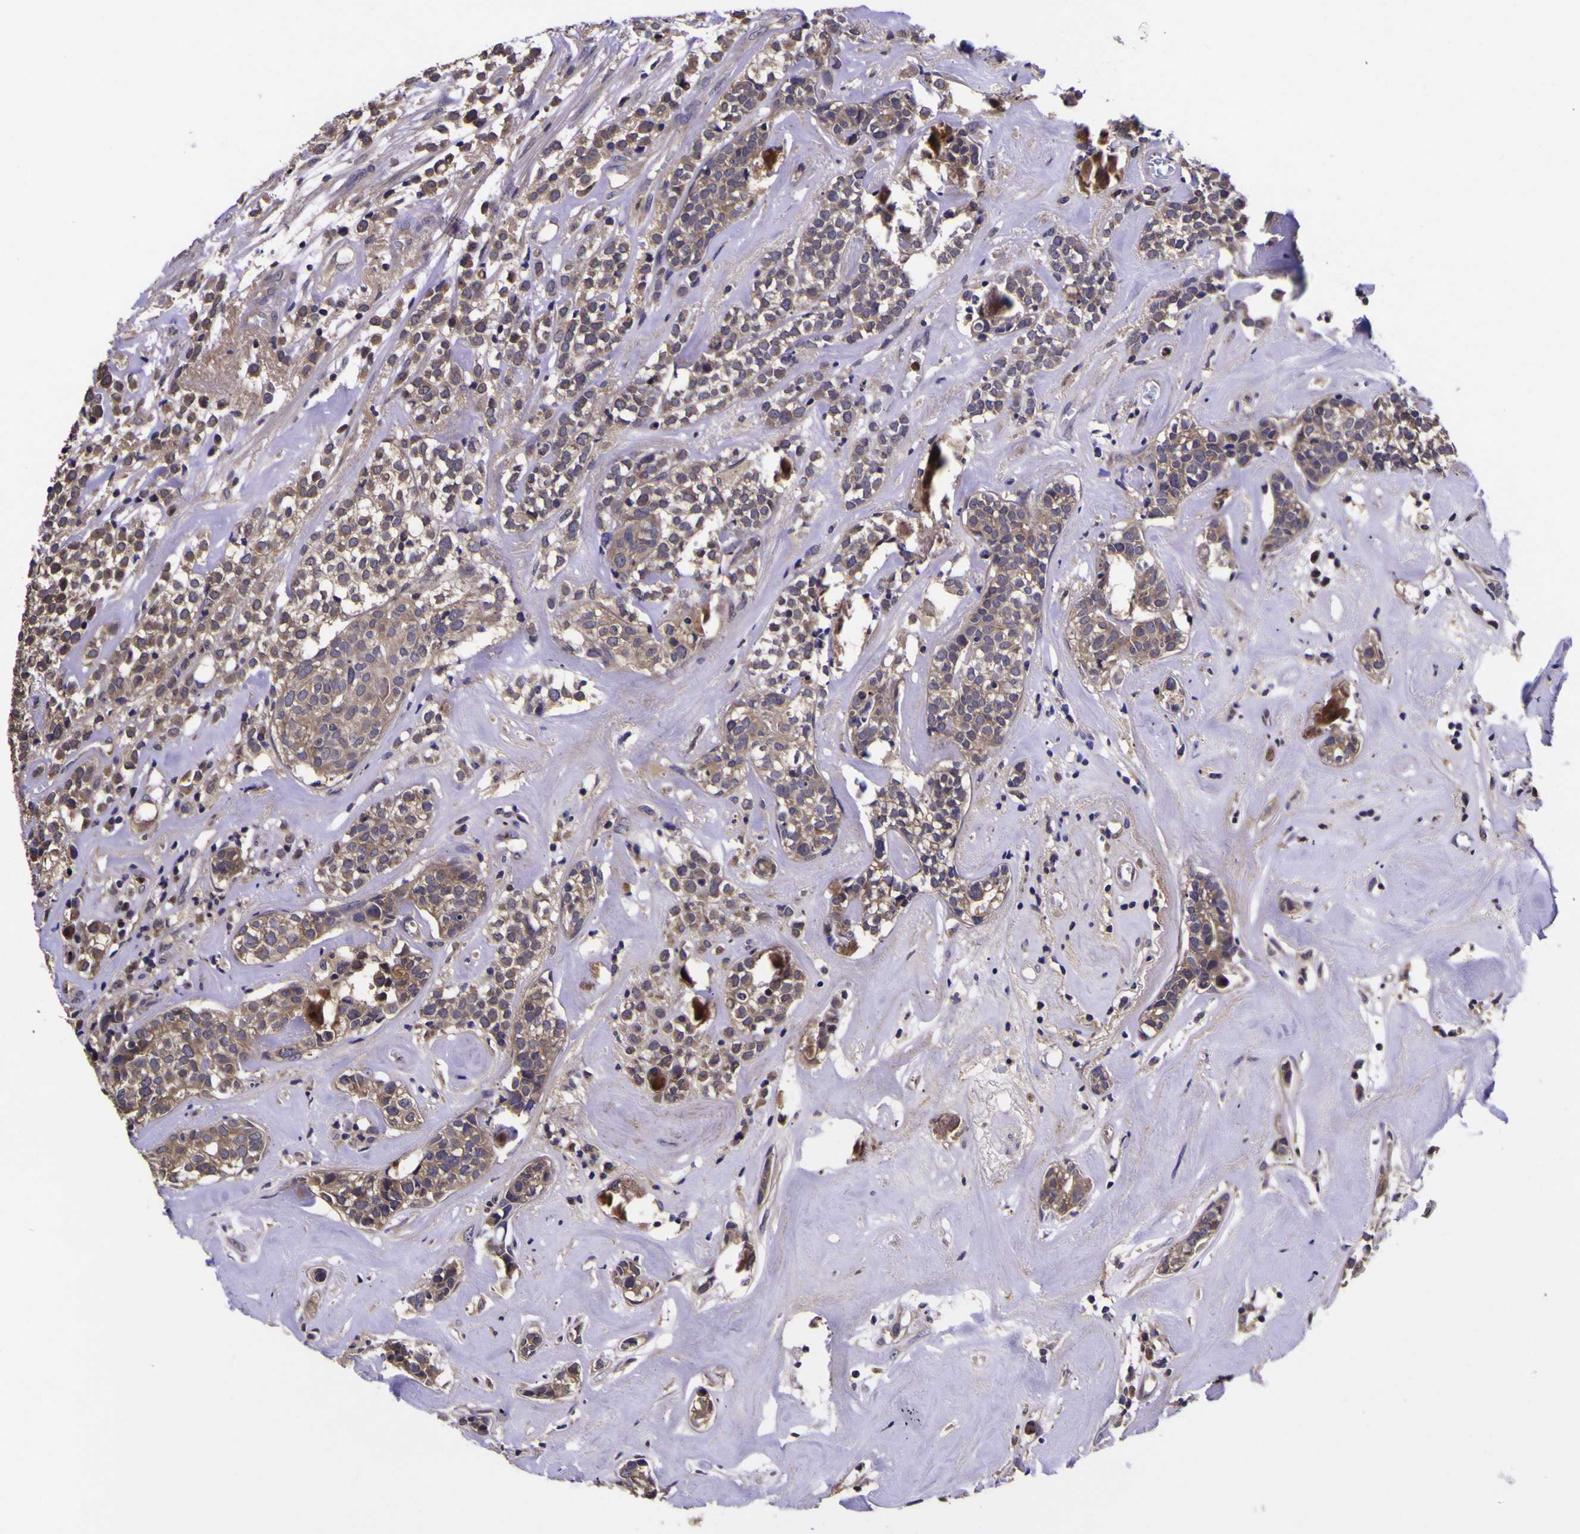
{"staining": {"intensity": "weak", "quantity": ">75%", "location": "cytoplasmic/membranous"}, "tissue": "head and neck cancer", "cell_type": "Tumor cells", "image_type": "cancer", "snomed": [{"axis": "morphology", "description": "Adenocarcinoma, NOS"}, {"axis": "topography", "description": "Salivary gland"}, {"axis": "topography", "description": "Head-Neck"}], "caption": "A brown stain shows weak cytoplasmic/membranous staining of a protein in human adenocarcinoma (head and neck) tumor cells. (DAB (3,3'-diaminobenzidine) IHC with brightfield microscopy, high magnification).", "gene": "MAPK14", "patient": {"sex": "female", "age": 65}}